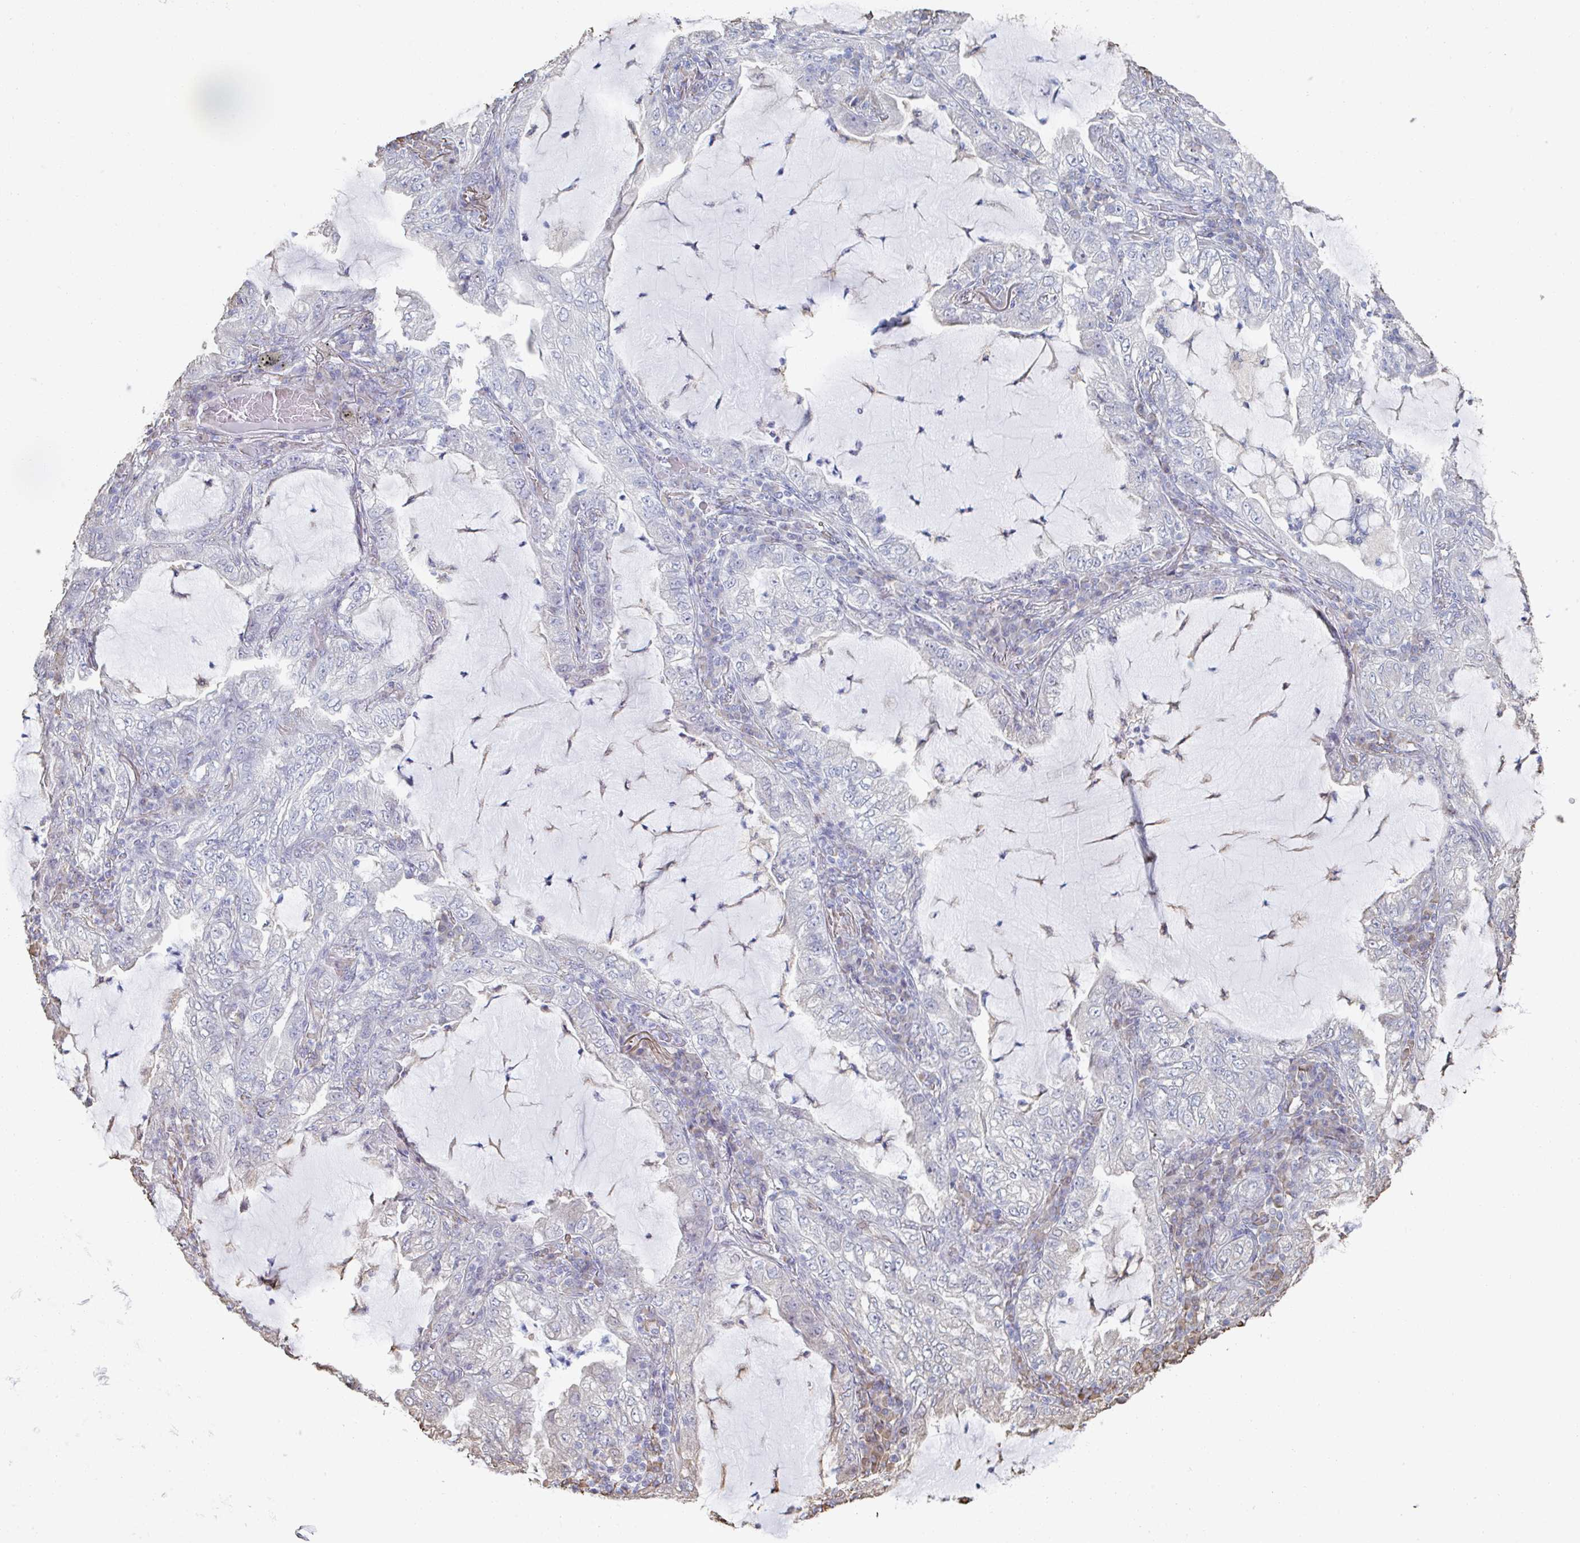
{"staining": {"intensity": "negative", "quantity": "none", "location": "none"}, "tissue": "lung cancer", "cell_type": "Tumor cells", "image_type": "cancer", "snomed": [{"axis": "morphology", "description": "Adenocarcinoma, NOS"}, {"axis": "topography", "description": "Lung"}], "caption": "Protein analysis of lung adenocarcinoma displays no significant positivity in tumor cells.", "gene": "RAB5IF", "patient": {"sex": "female", "age": 73}}